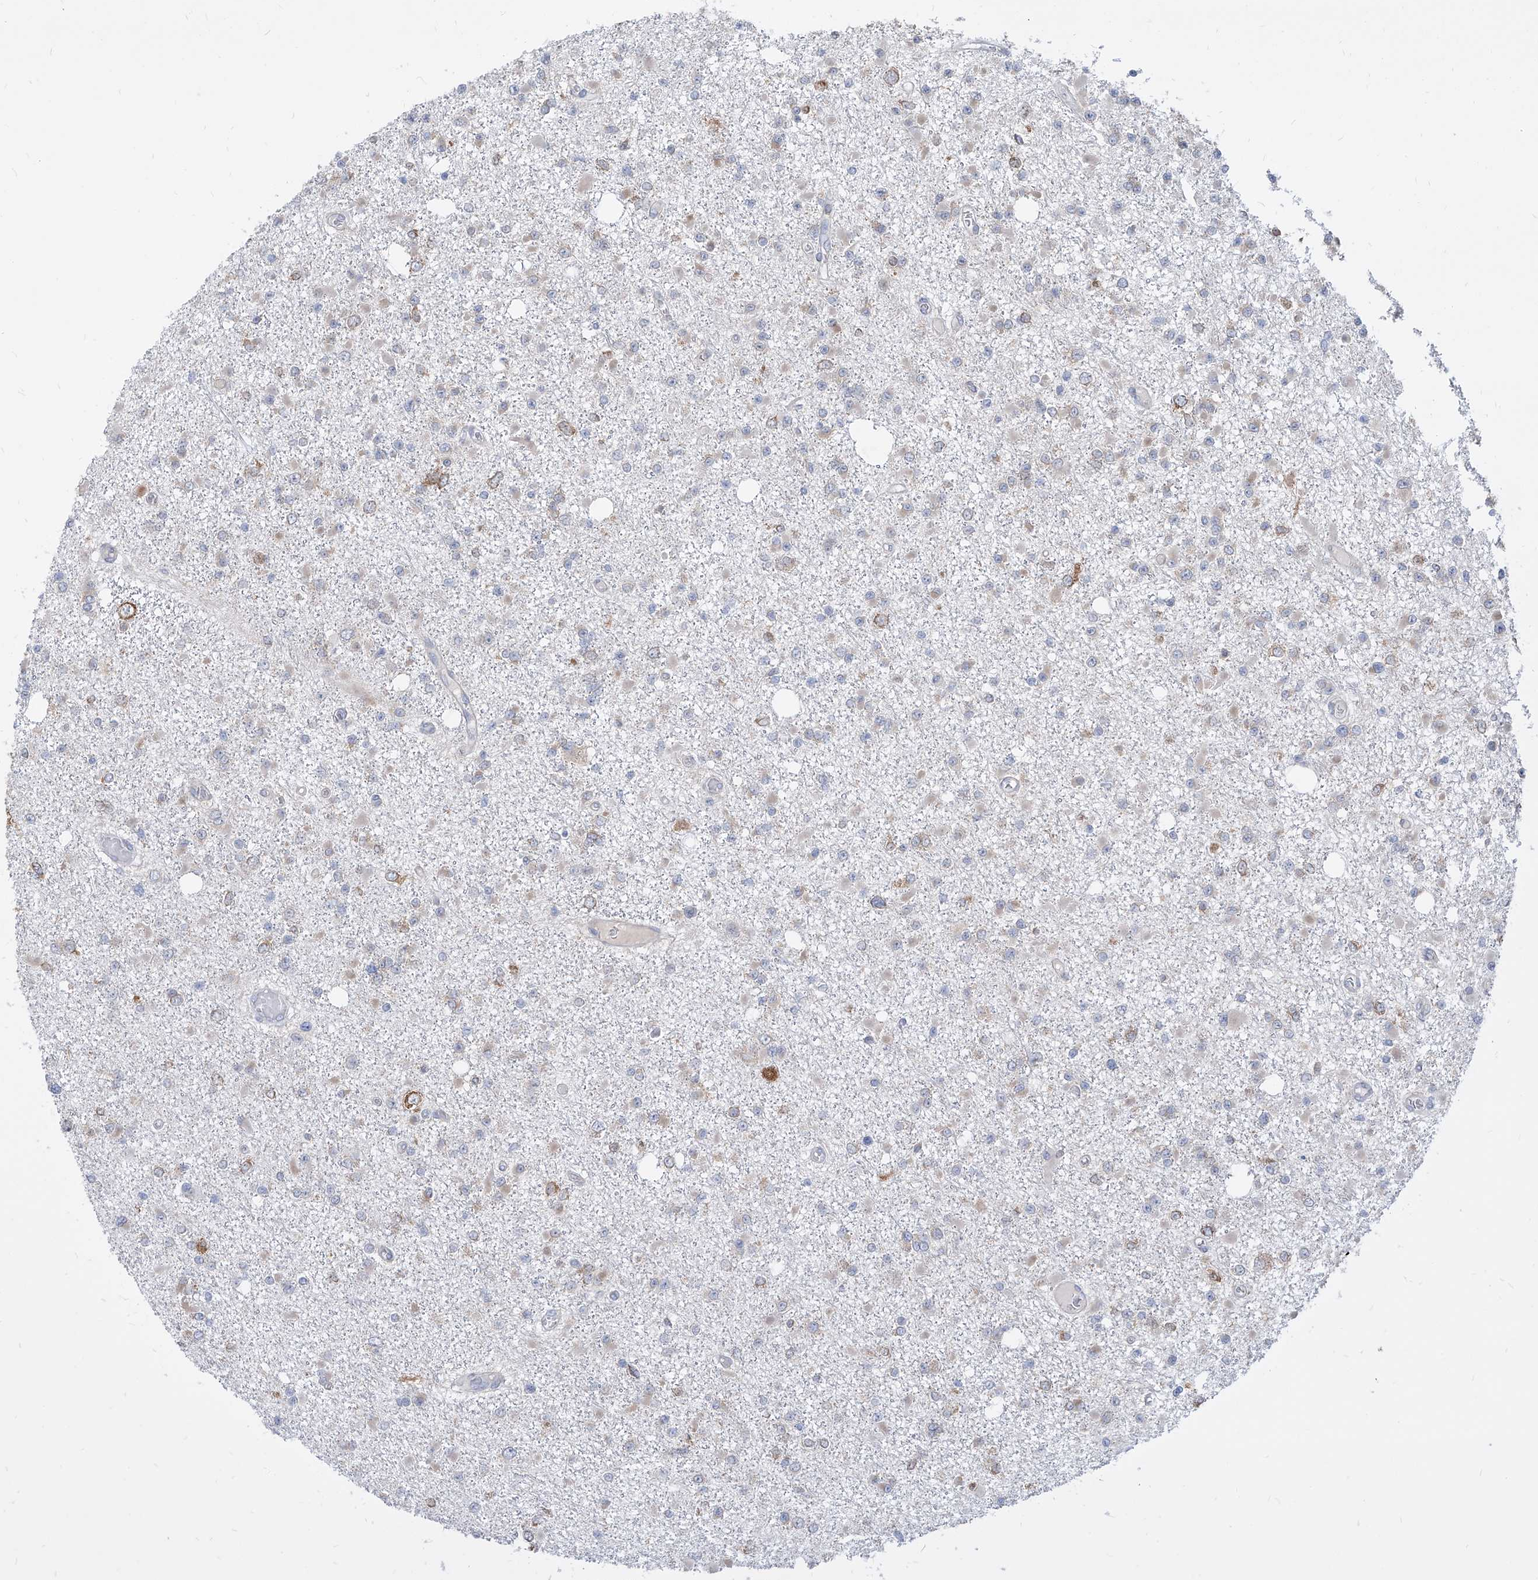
{"staining": {"intensity": "negative", "quantity": "none", "location": "none"}, "tissue": "glioma", "cell_type": "Tumor cells", "image_type": "cancer", "snomed": [{"axis": "morphology", "description": "Glioma, malignant, Low grade"}, {"axis": "topography", "description": "Brain"}], "caption": "There is no significant expression in tumor cells of glioma.", "gene": "FAM83B", "patient": {"sex": "female", "age": 22}}